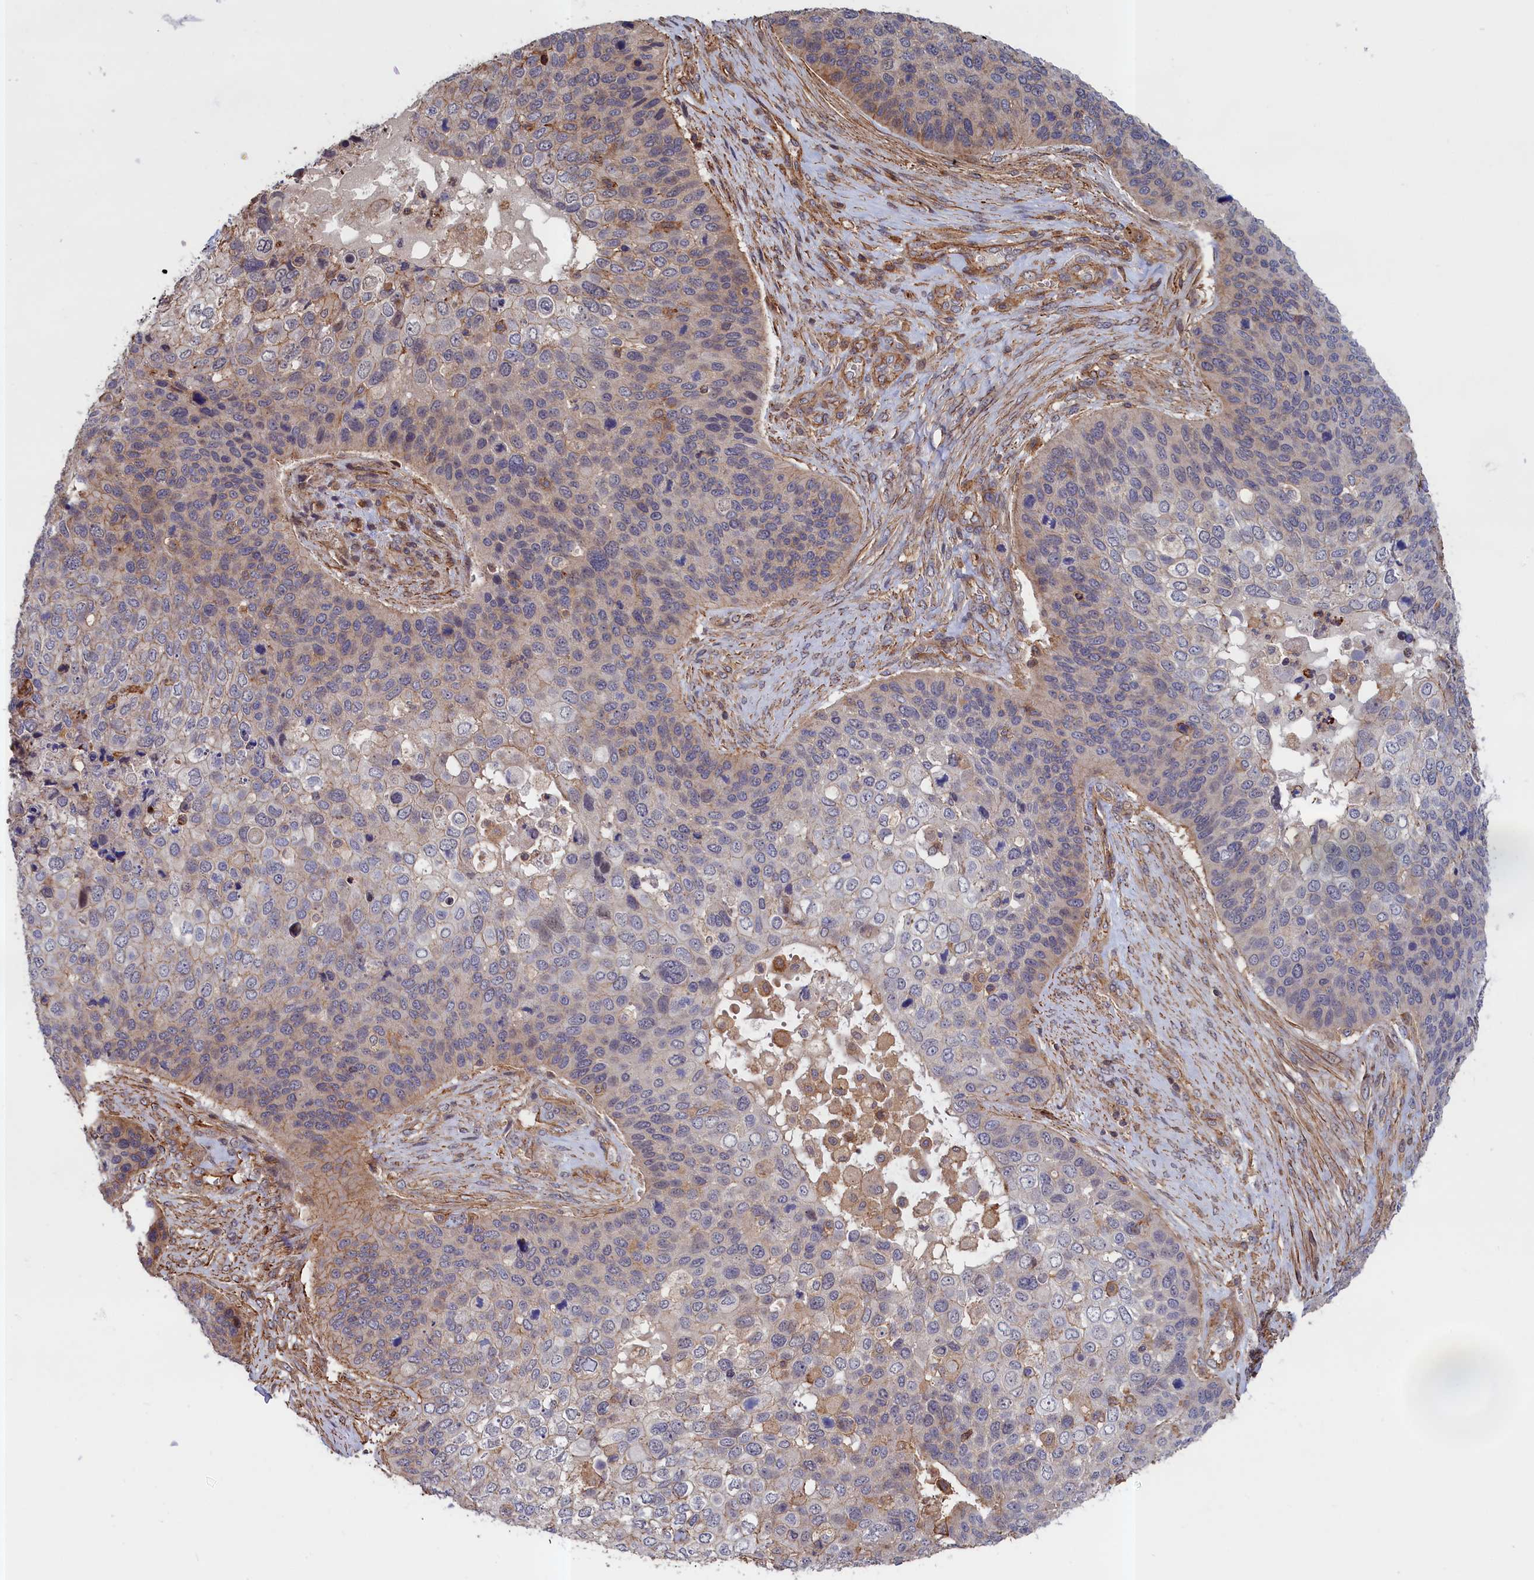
{"staining": {"intensity": "weak", "quantity": "<25%", "location": "cytoplasmic/membranous"}, "tissue": "skin cancer", "cell_type": "Tumor cells", "image_type": "cancer", "snomed": [{"axis": "morphology", "description": "Basal cell carcinoma"}, {"axis": "topography", "description": "Skin"}], "caption": "High magnification brightfield microscopy of skin cancer stained with DAB (brown) and counterstained with hematoxylin (blue): tumor cells show no significant staining.", "gene": "ANKRD27", "patient": {"sex": "female", "age": 74}}